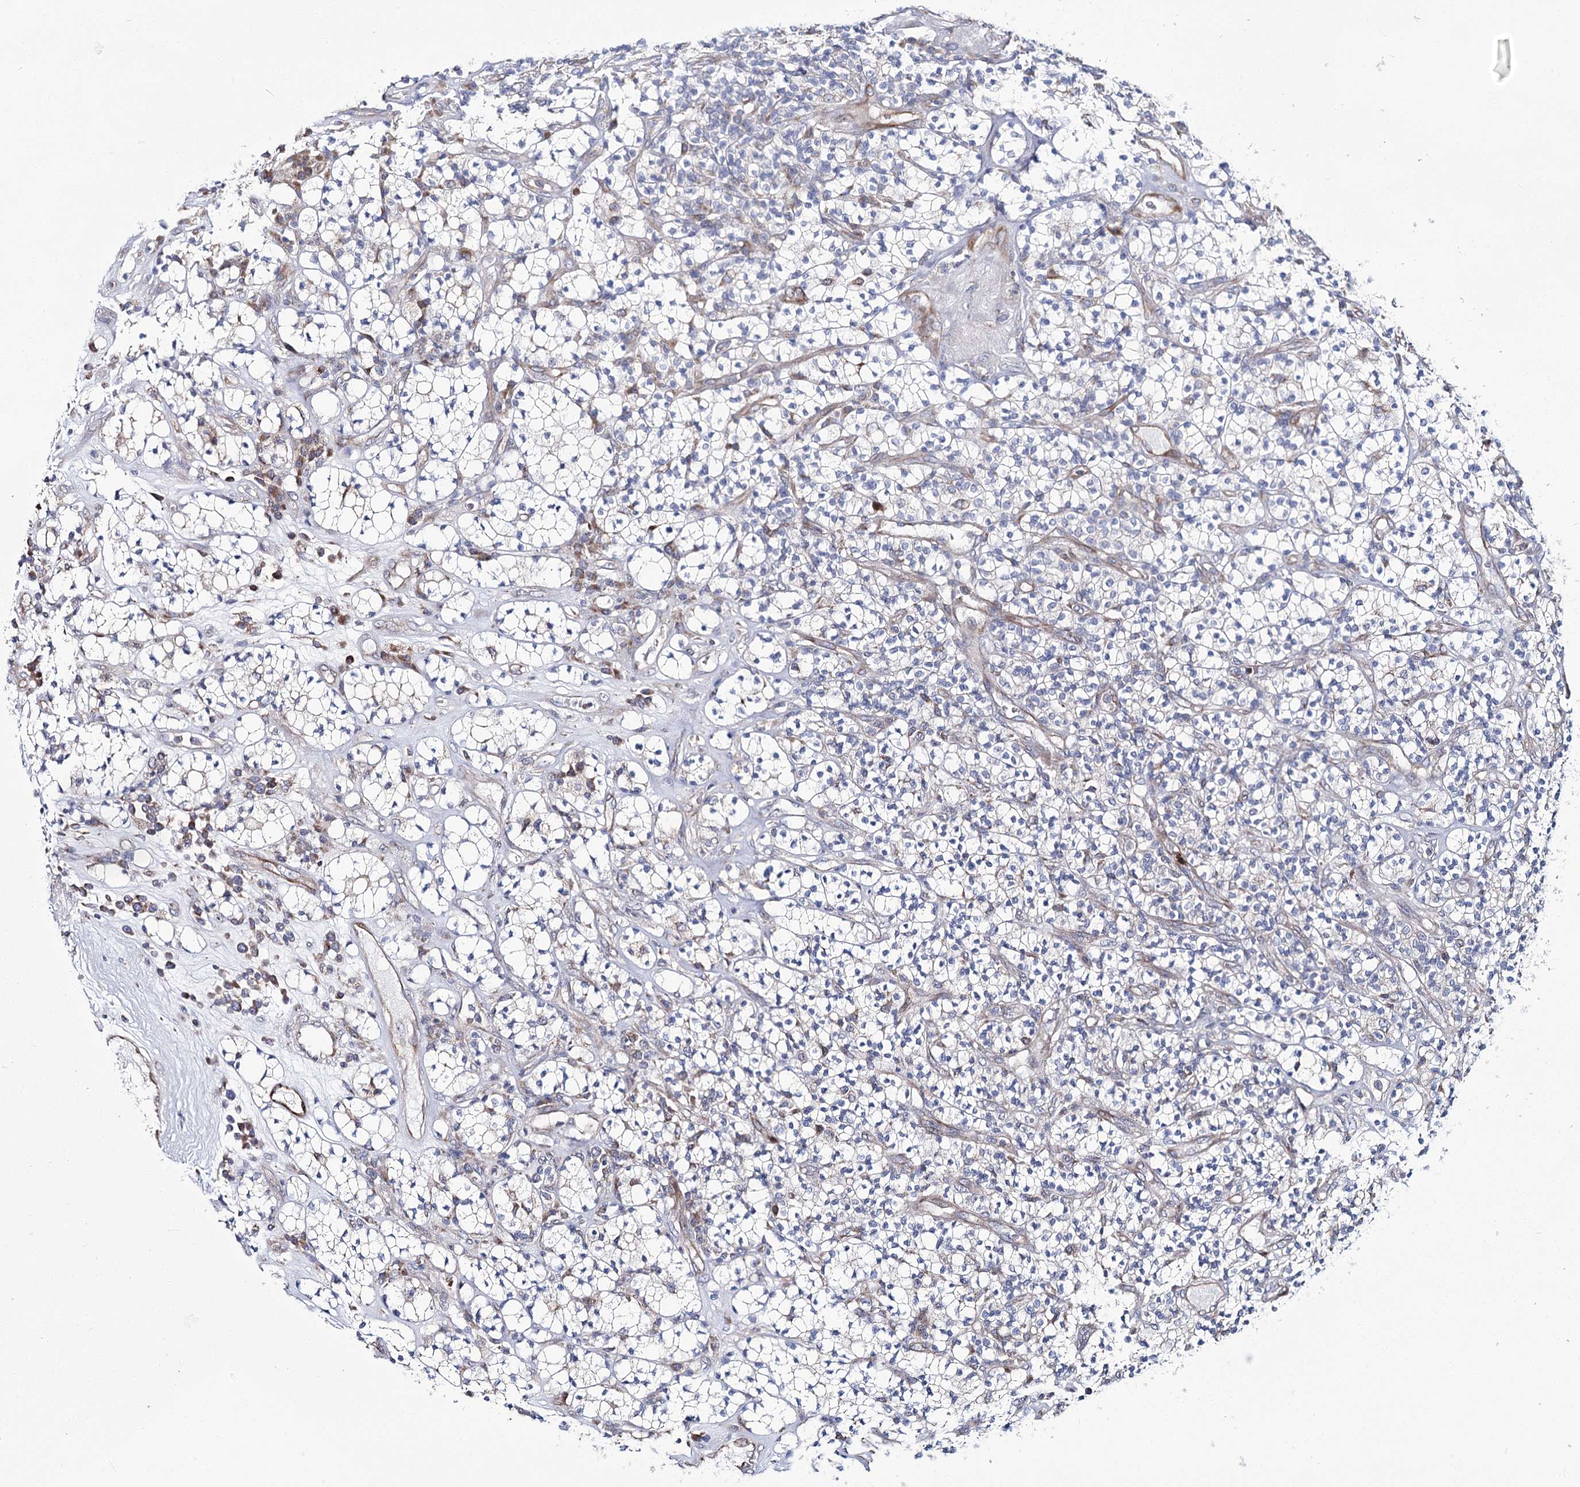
{"staining": {"intensity": "negative", "quantity": "none", "location": "none"}, "tissue": "renal cancer", "cell_type": "Tumor cells", "image_type": "cancer", "snomed": [{"axis": "morphology", "description": "Adenocarcinoma, NOS"}, {"axis": "topography", "description": "Kidney"}], "caption": "High magnification brightfield microscopy of renal cancer (adenocarcinoma) stained with DAB (brown) and counterstained with hematoxylin (blue): tumor cells show no significant positivity.", "gene": "CPLANE1", "patient": {"sex": "male", "age": 77}}